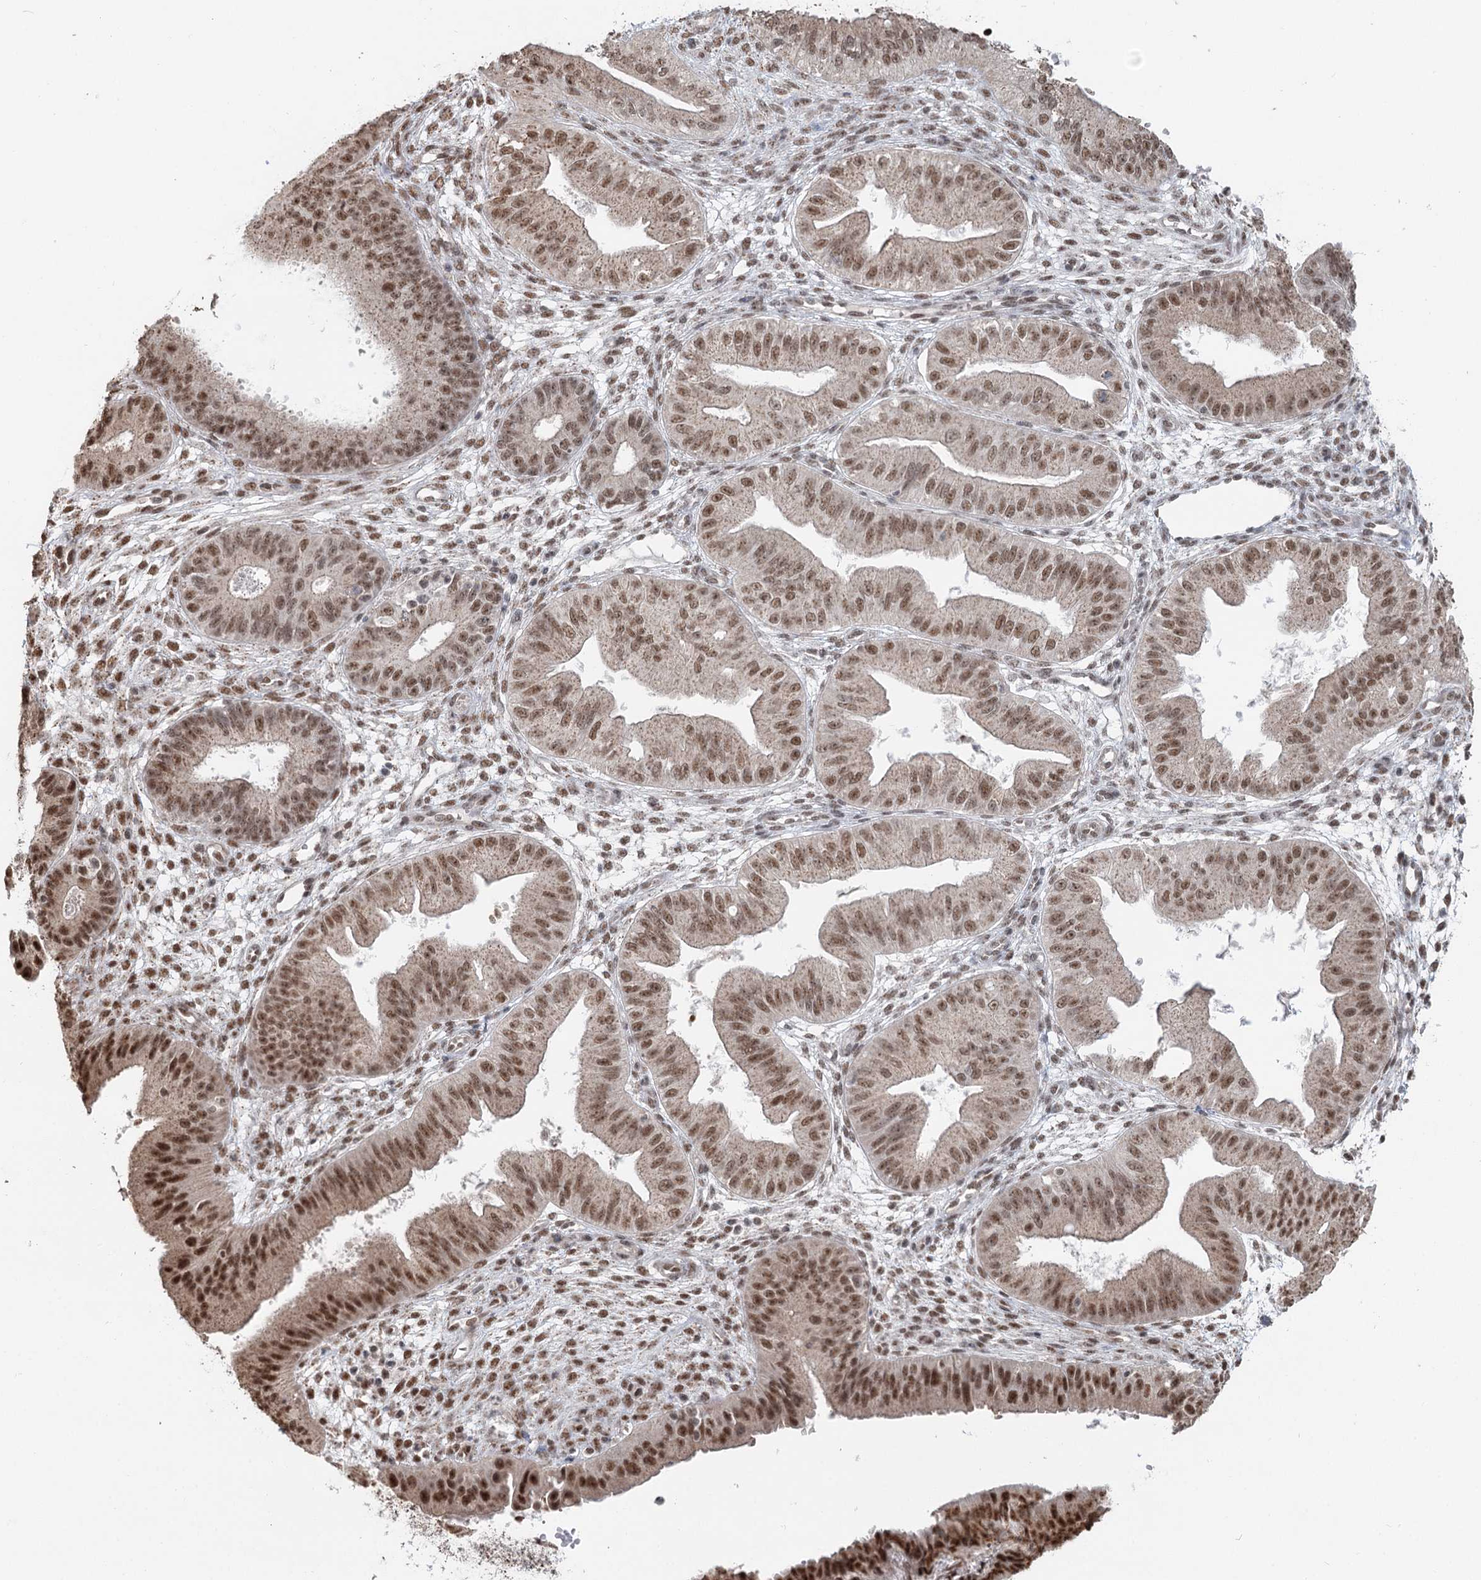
{"staining": {"intensity": "moderate", "quantity": ">75%", "location": "nuclear"}, "tissue": "ovarian cancer", "cell_type": "Tumor cells", "image_type": "cancer", "snomed": [{"axis": "morphology", "description": "Carcinoma, endometroid"}, {"axis": "topography", "description": "Appendix"}, {"axis": "topography", "description": "Ovary"}], "caption": "DAB immunohistochemical staining of human ovarian cancer (endometroid carcinoma) demonstrates moderate nuclear protein staining in about >75% of tumor cells.", "gene": "GPALPP1", "patient": {"sex": "female", "age": 42}}